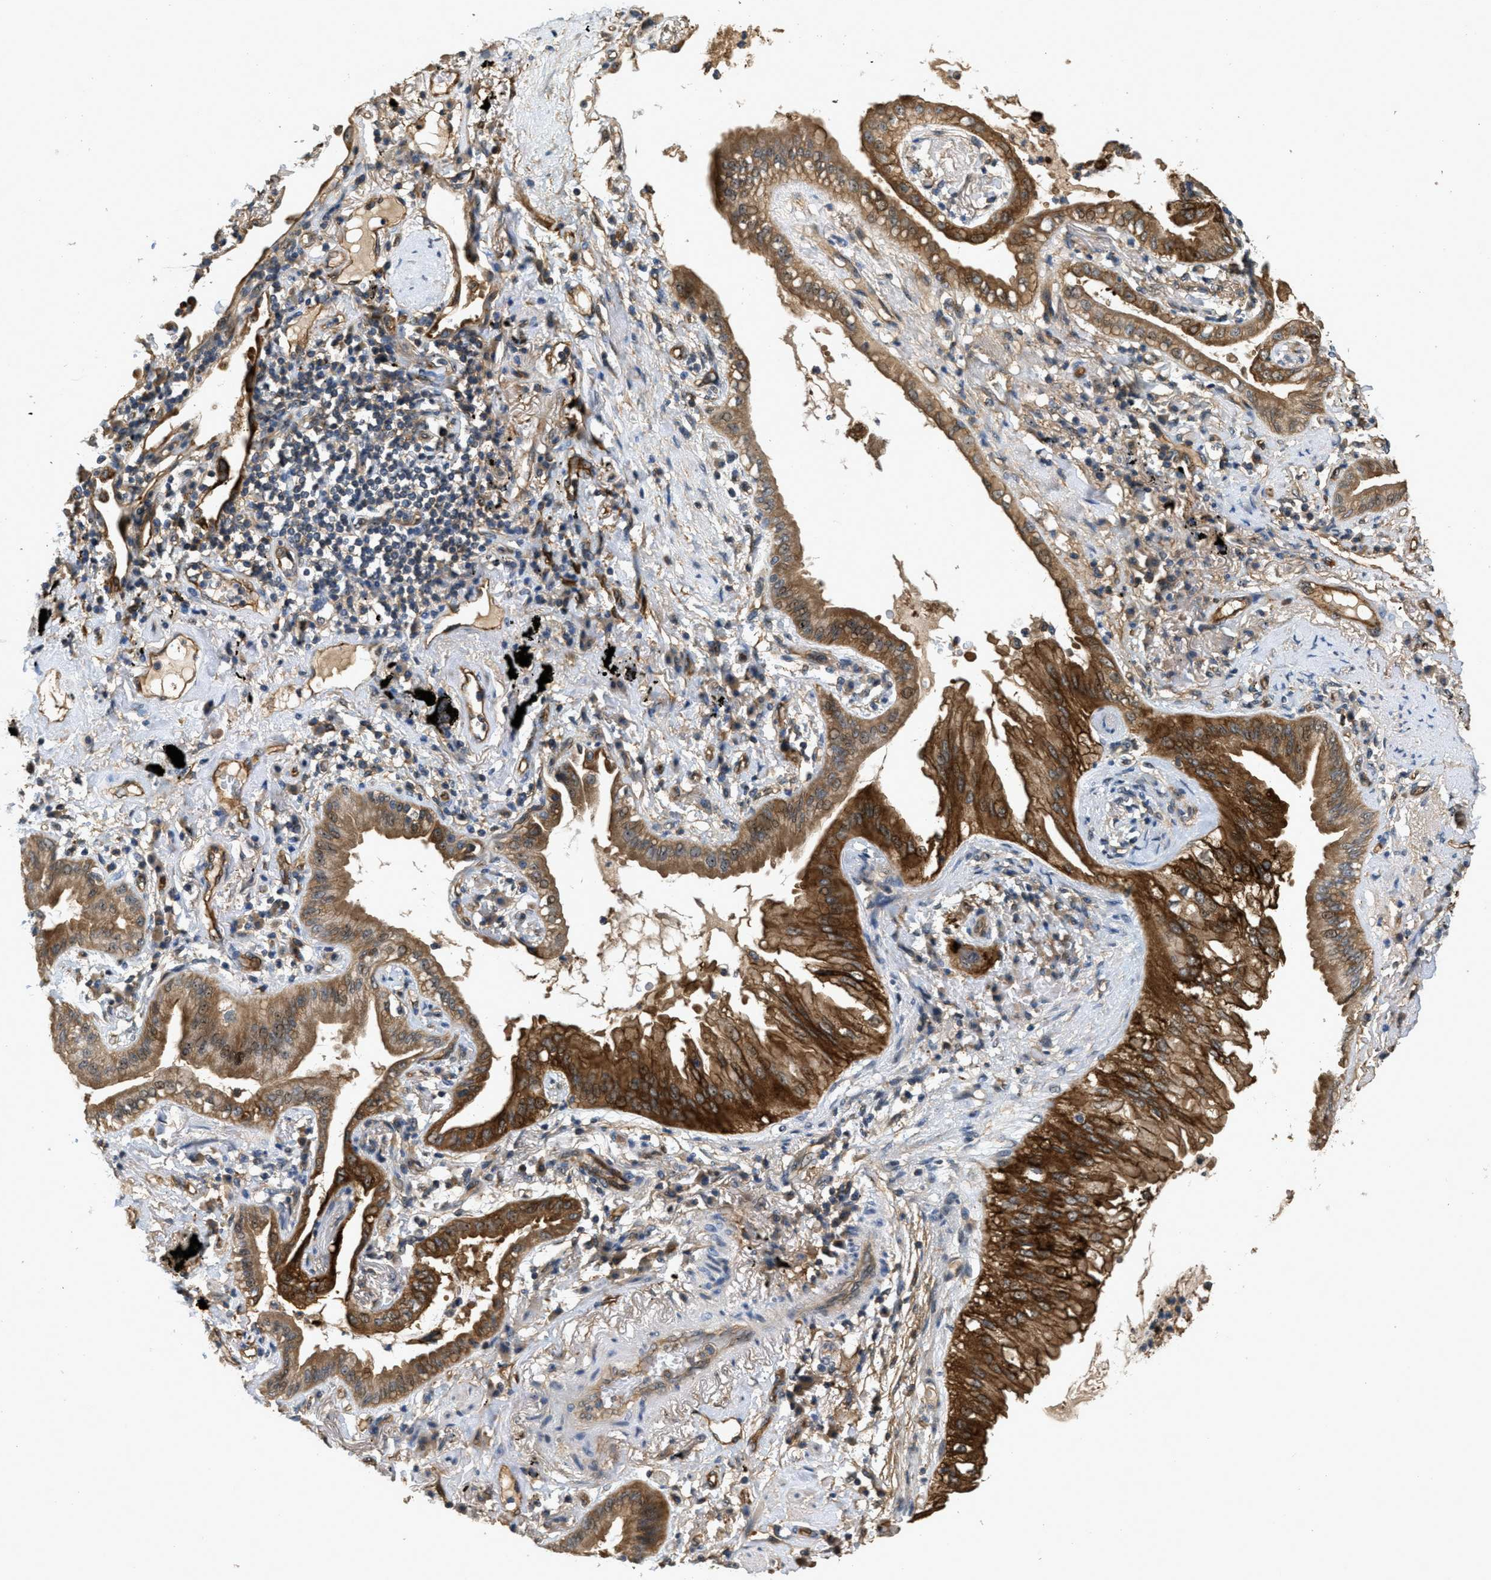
{"staining": {"intensity": "moderate", "quantity": ">75%", "location": "cytoplasmic/membranous"}, "tissue": "lung cancer", "cell_type": "Tumor cells", "image_type": "cancer", "snomed": [{"axis": "morphology", "description": "Normal tissue, NOS"}, {"axis": "morphology", "description": "Adenocarcinoma, NOS"}, {"axis": "topography", "description": "Bronchus"}, {"axis": "topography", "description": "Lung"}], "caption": "Protein staining of lung adenocarcinoma tissue exhibits moderate cytoplasmic/membranous positivity in about >75% of tumor cells.", "gene": "OSMR", "patient": {"sex": "female", "age": 70}}